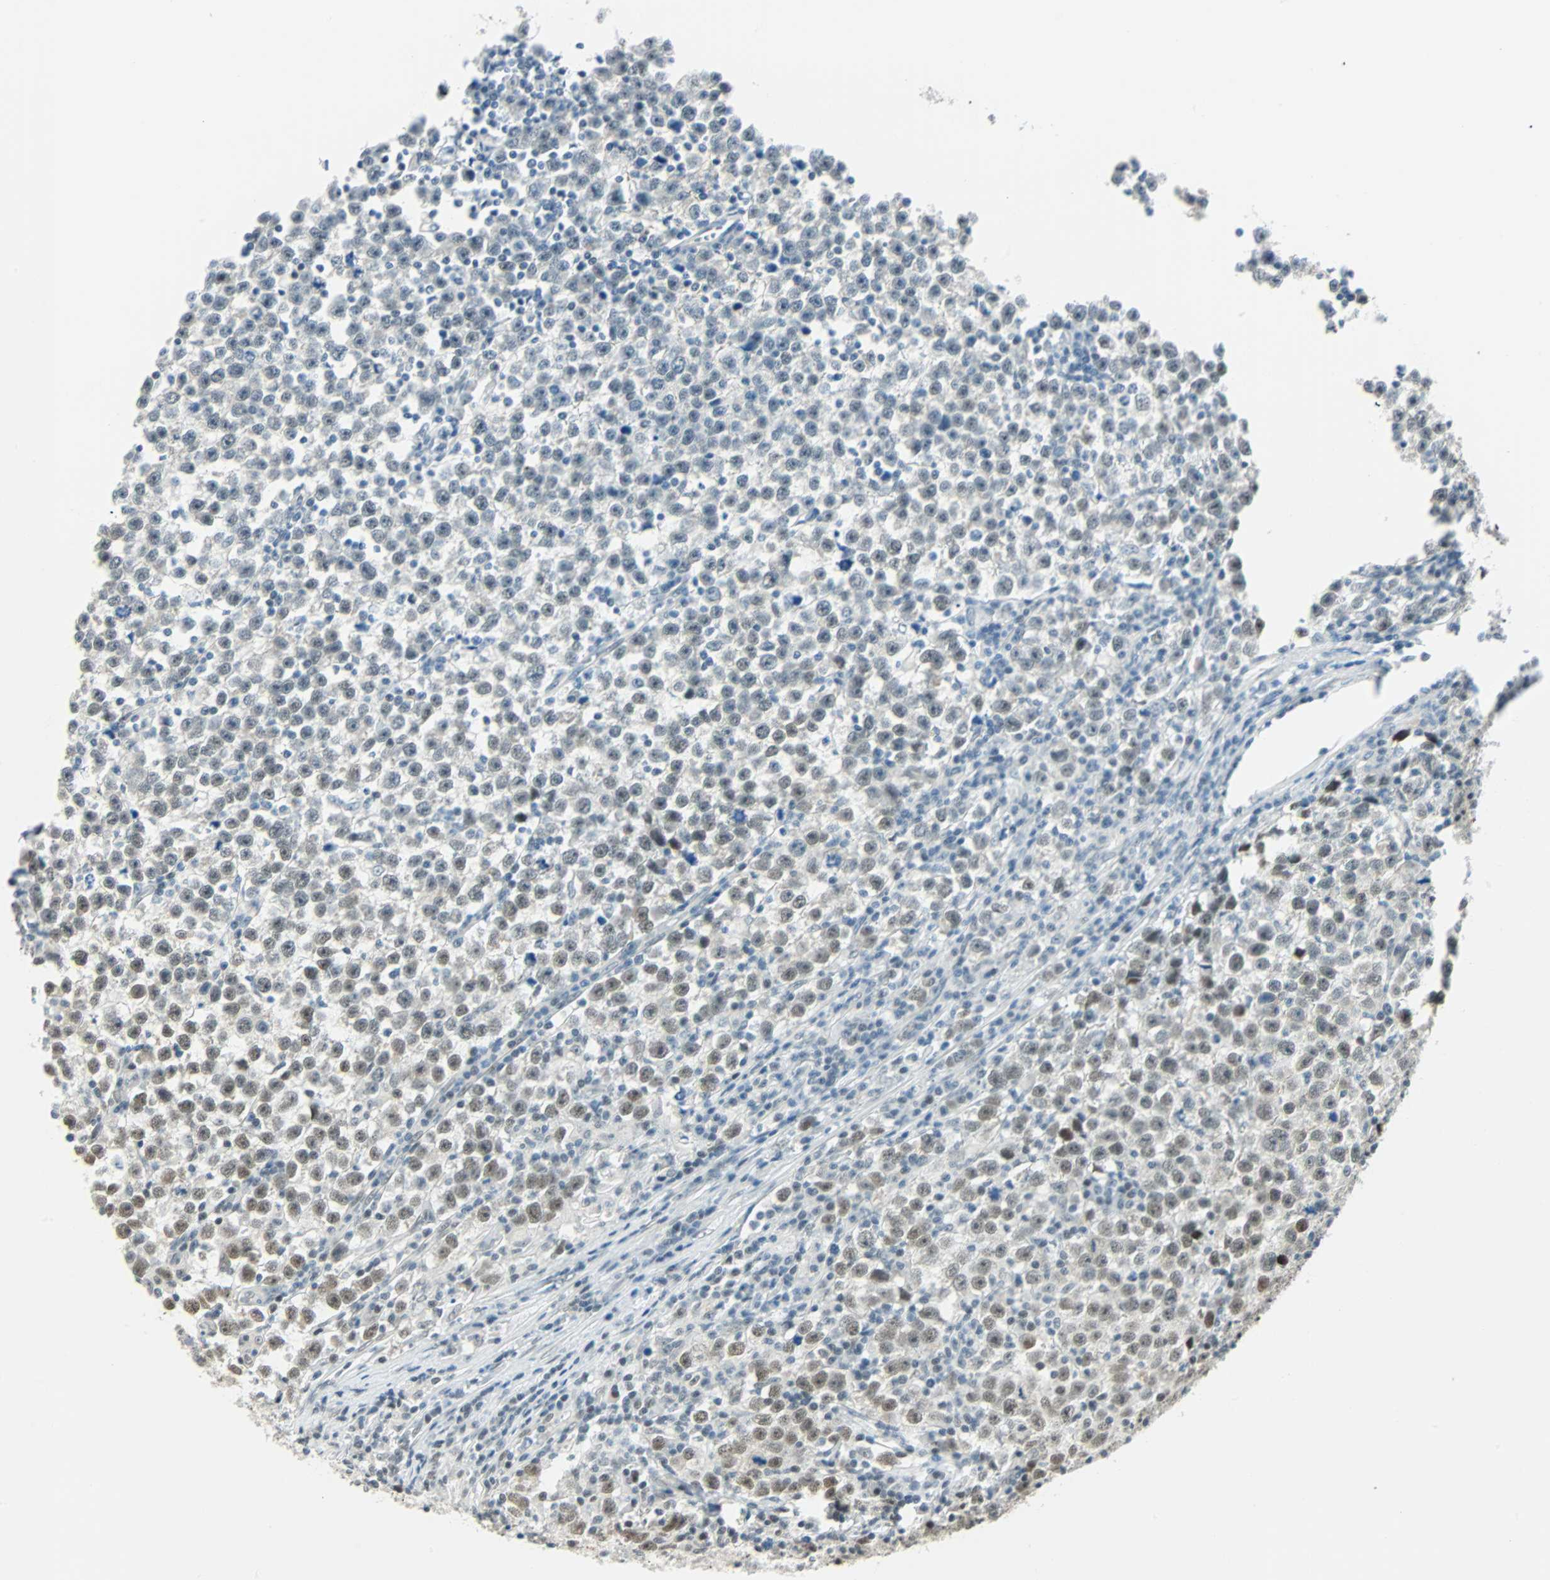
{"staining": {"intensity": "weak", "quantity": "25%-75%", "location": "nuclear"}, "tissue": "testis cancer", "cell_type": "Tumor cells", "image_type": "cancer", "snomed": [{"axis": "morphology", "description": "Seminoma, NOS"}, {"axis": "topography", "description": "Testis"}], "caption": "Tumor cells display low levels of weak nuclear positivity in approximately 25%-75% of cells in seminoma (testis).", "gene": "NELFE", "patient": {"sex": "male", "age": 43}}